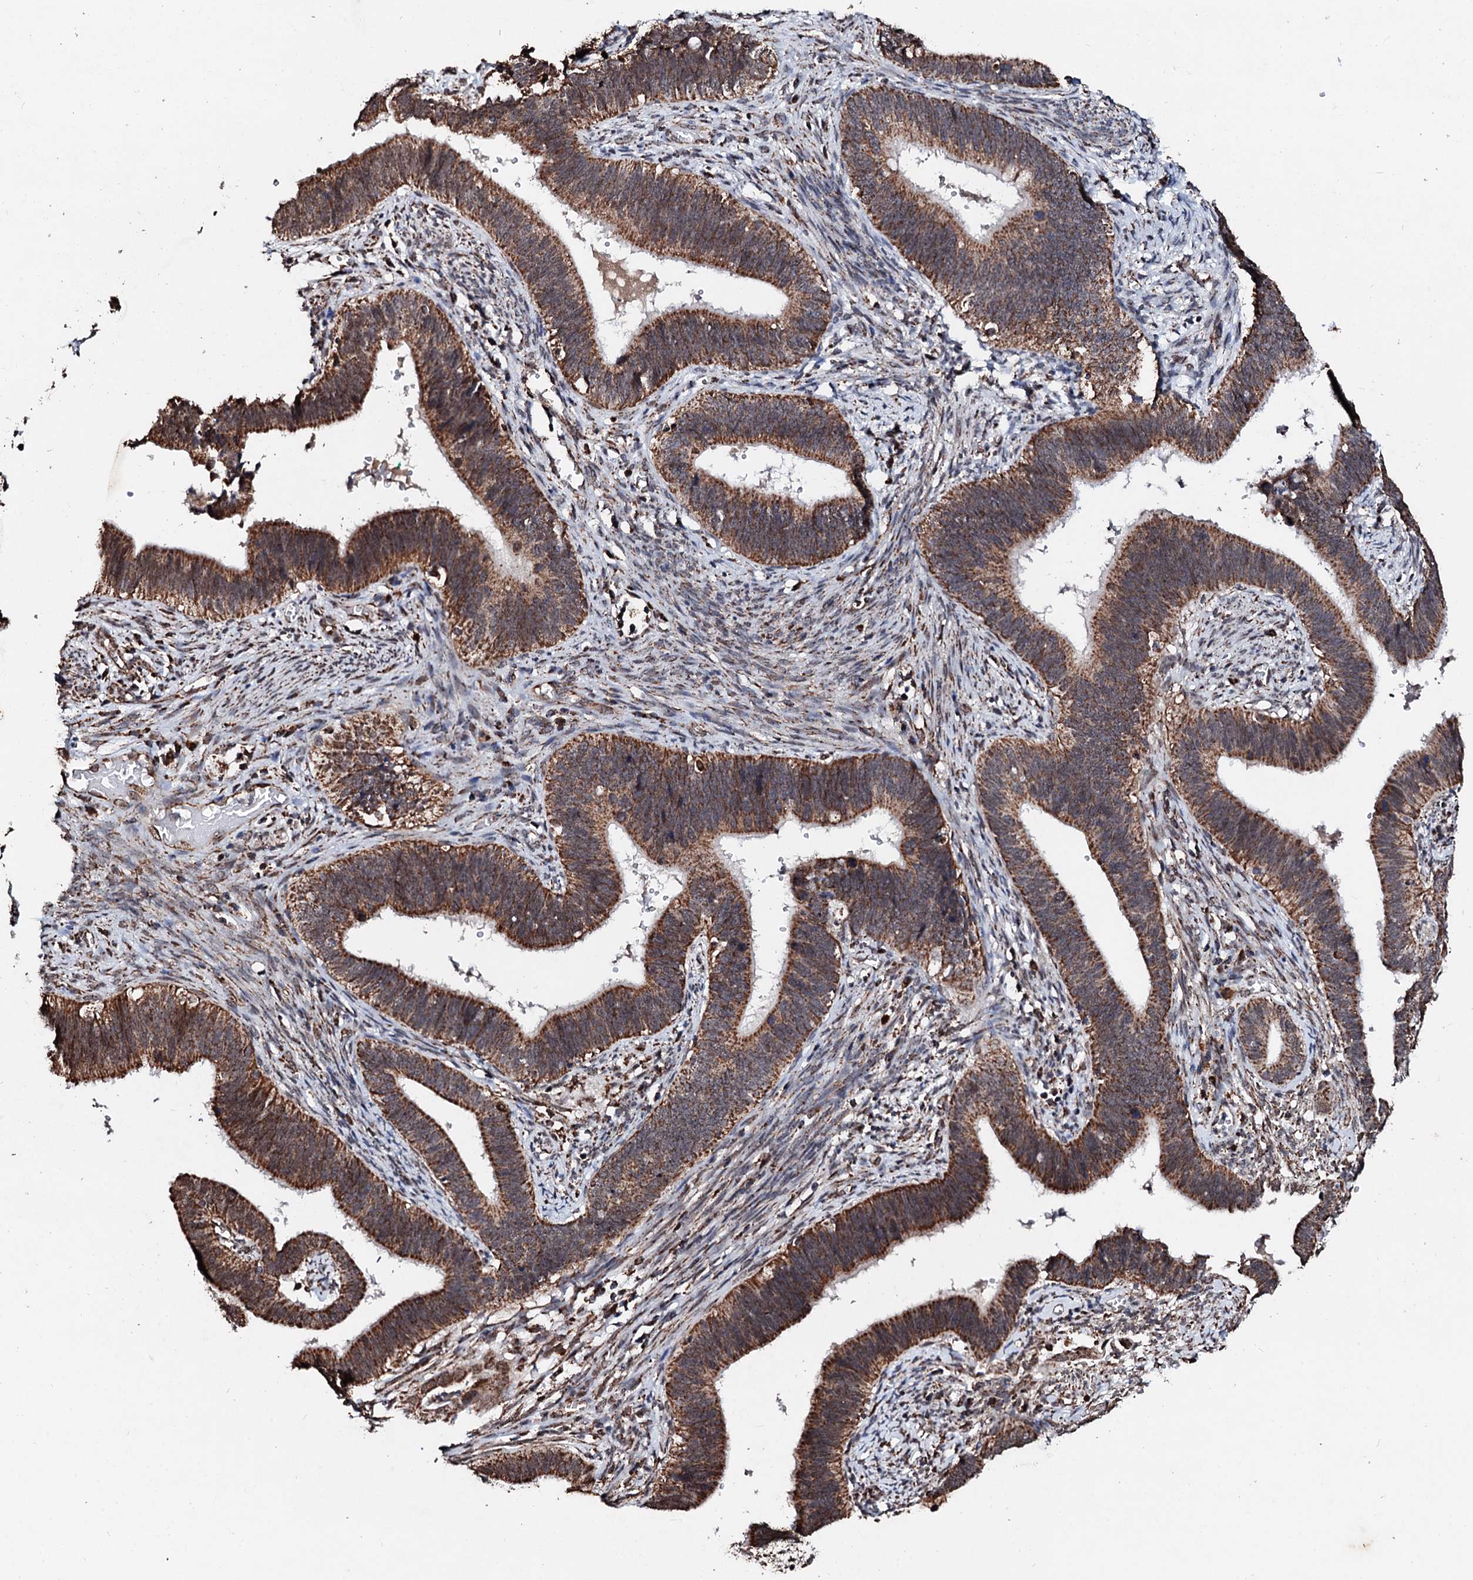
{"staining": {"intensity": "moderate", "quantity": ">75%", "location": "cytoplasmic/membranous"}, "tissue": "cervical cancer", "cell_type": "Tumor cells", "image_type": "cancer", "snomed": [{"axis": "morphology", "description": "Adenocarcinoma, NOS"}, {"axis": "topography", "description": "Cervix"}], "caption": "Cervical cancer tissue exhibits moderate cytoplasmic/membranous staining in approximately >75% of tumor cells (IHC, brightfield microscopy, high magnification).", "gene": "SECISBP2L", "patient": {"sex": "female", "age": 42}}